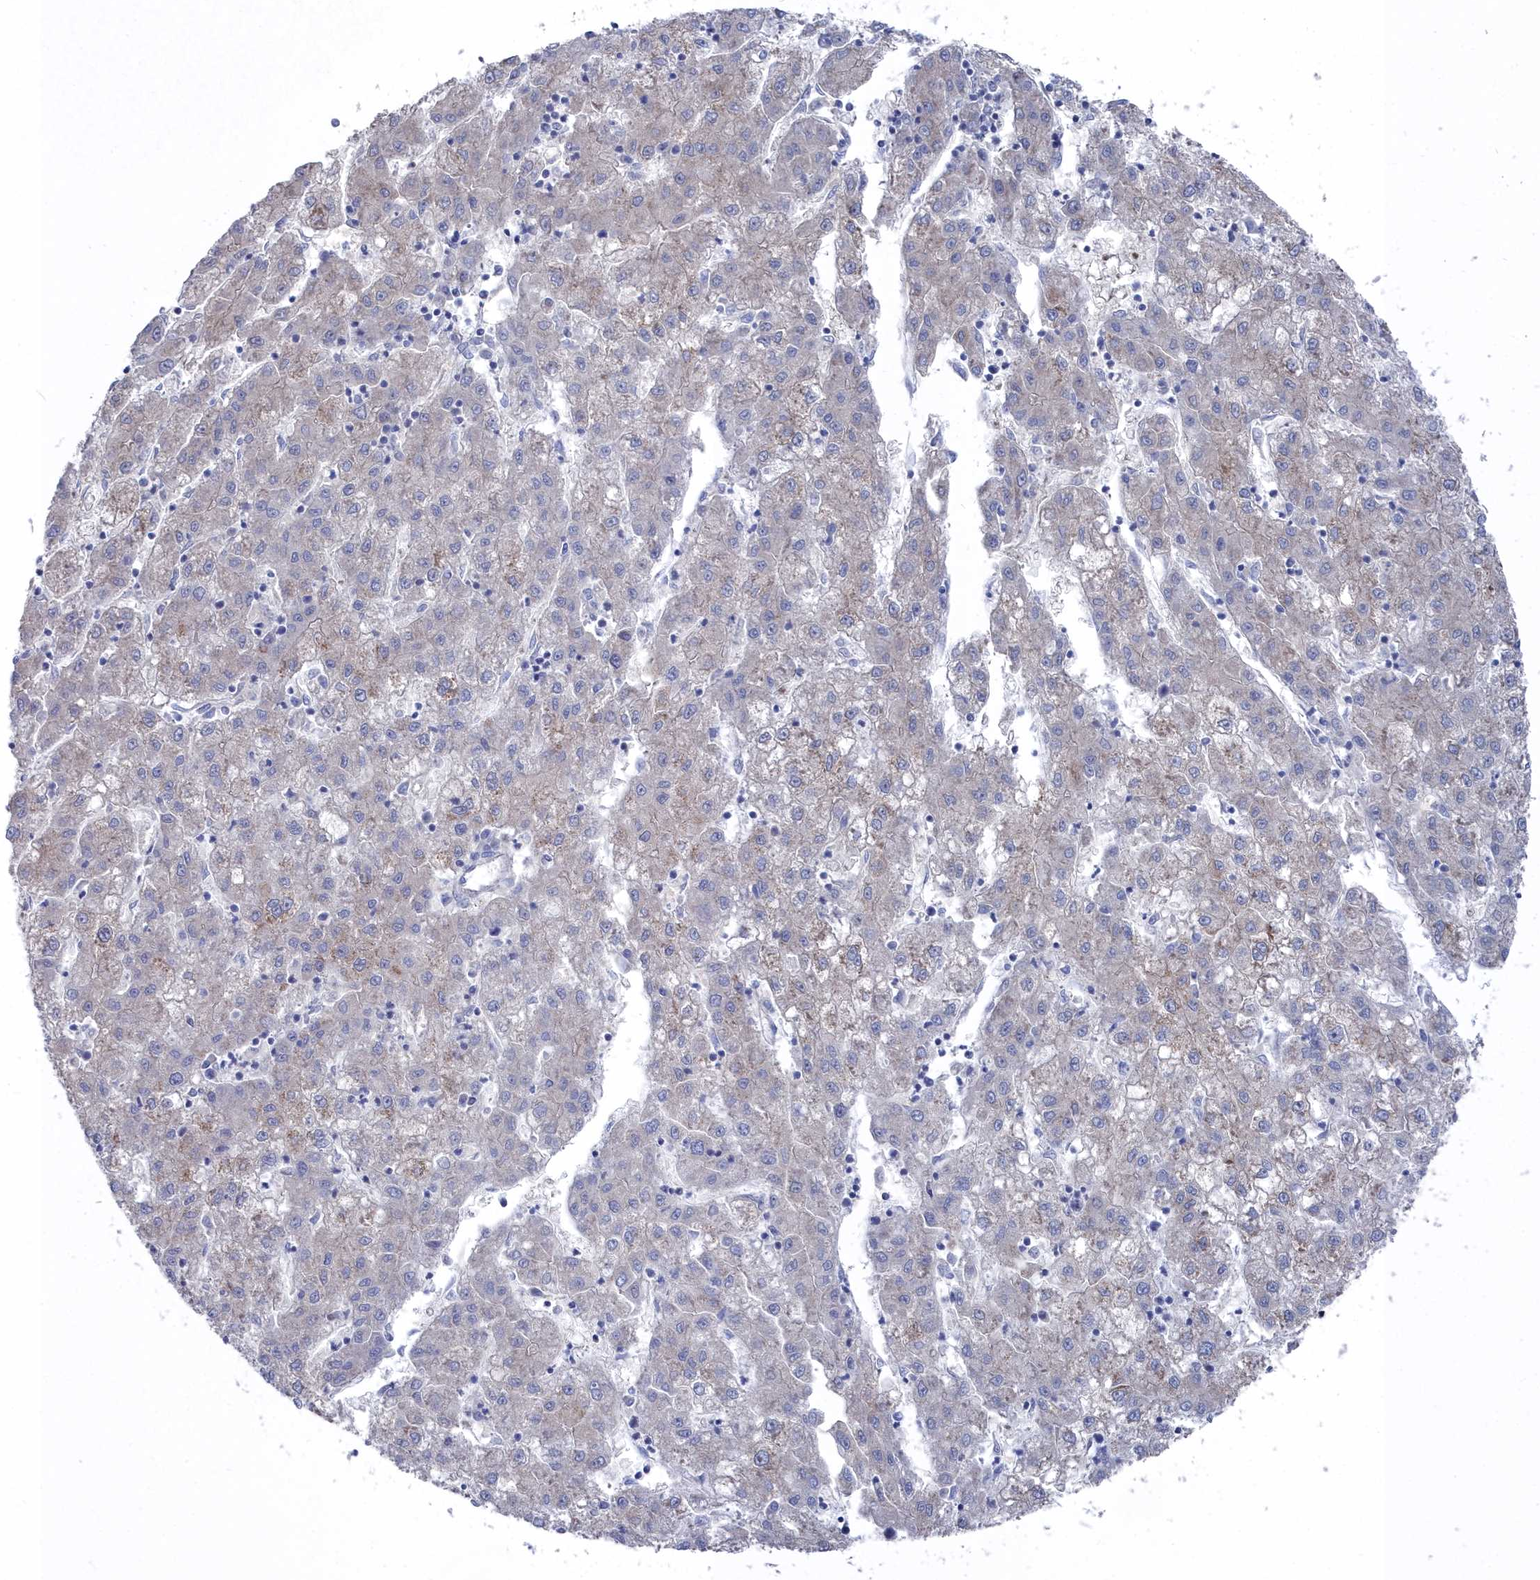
{"staining": {"intensity": "weak", "quantity": "25%-75%", "location": "cytoplasmic/membranous"}, "tissue": "liver cancer", "cell_type": "Tumor cells", "image_type": "cancer", "snomed": [{"axis": "morphology", "description": "Carcinoma, Hepatocellular, NOS"}, {"axis": "topography", "description": "Liver"}], "caption": "Weak cytoplasmic/membranous expression is present in approximately 25%-75% of tumor cells in liver cancer.", "gene": "CCDC149", "patient": {"sex": "male", "age": 72}}